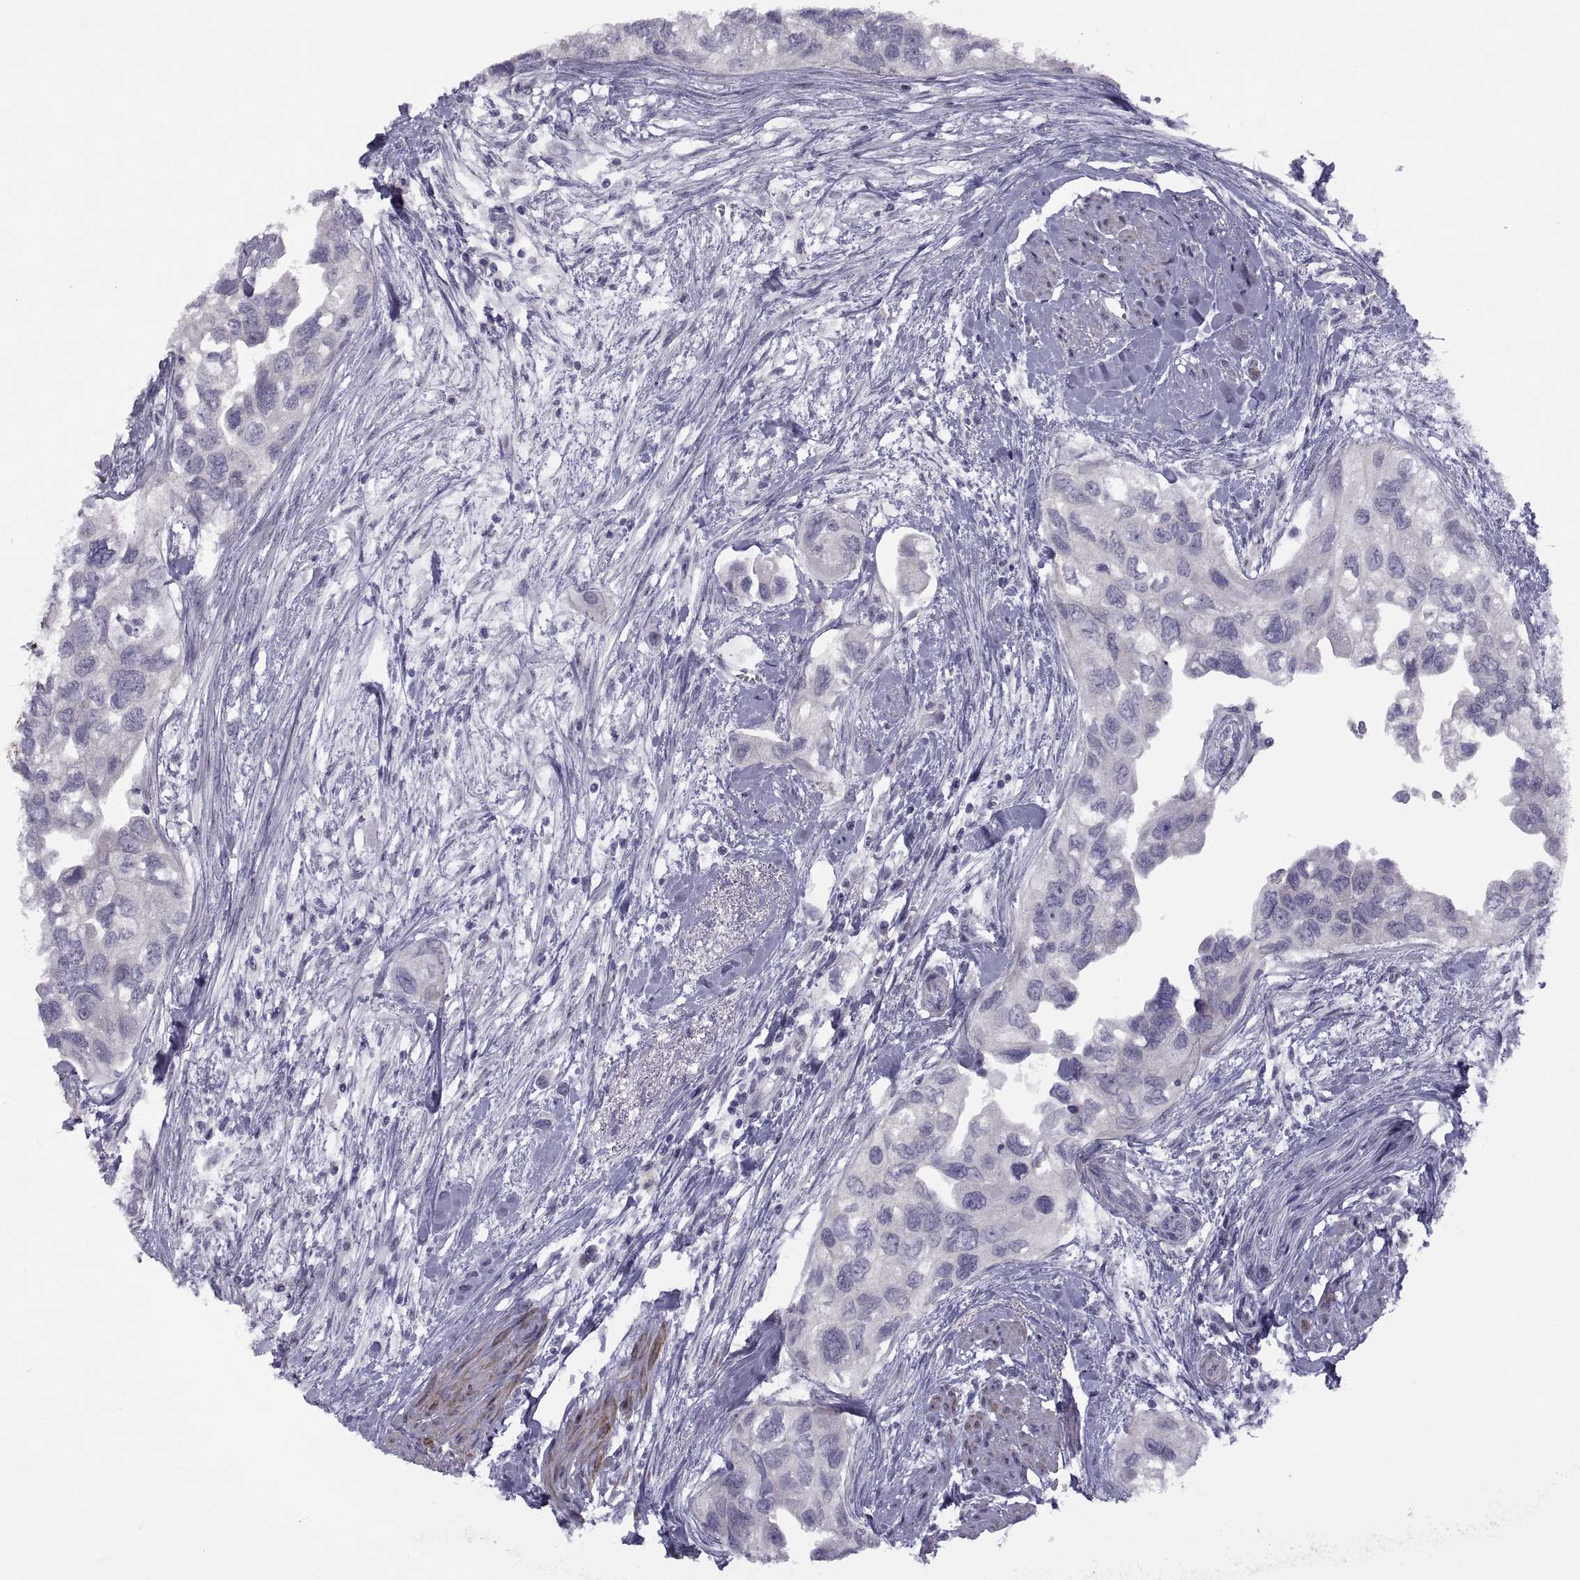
{"staining": {"intensity": "negative", "quantity": "none", "location": "none"}, "tissue": "urothelial cancer", "cell_type": "Tumor cells", "image_type": "cancer", "snomed": [{"axis": "morphology", "description": "Urothelial carcinoma, High grade"}, {"axis": "topography", "description": "Urinary bladder"}], "caption": "This is a photomicrograph of immunohistochemistry (IHC) staining of urothelial carcinoma (high-grade), which shows no staining in tumor cells. Brightfield microscopy of immunohistochemistry stained with DAB (3,3'-diaminobenzidine) (brown) and hematoxylin (blue), captured at high magnification.", "gene": "TMEM158", "patient": {"sex": "male", "age": 59}}